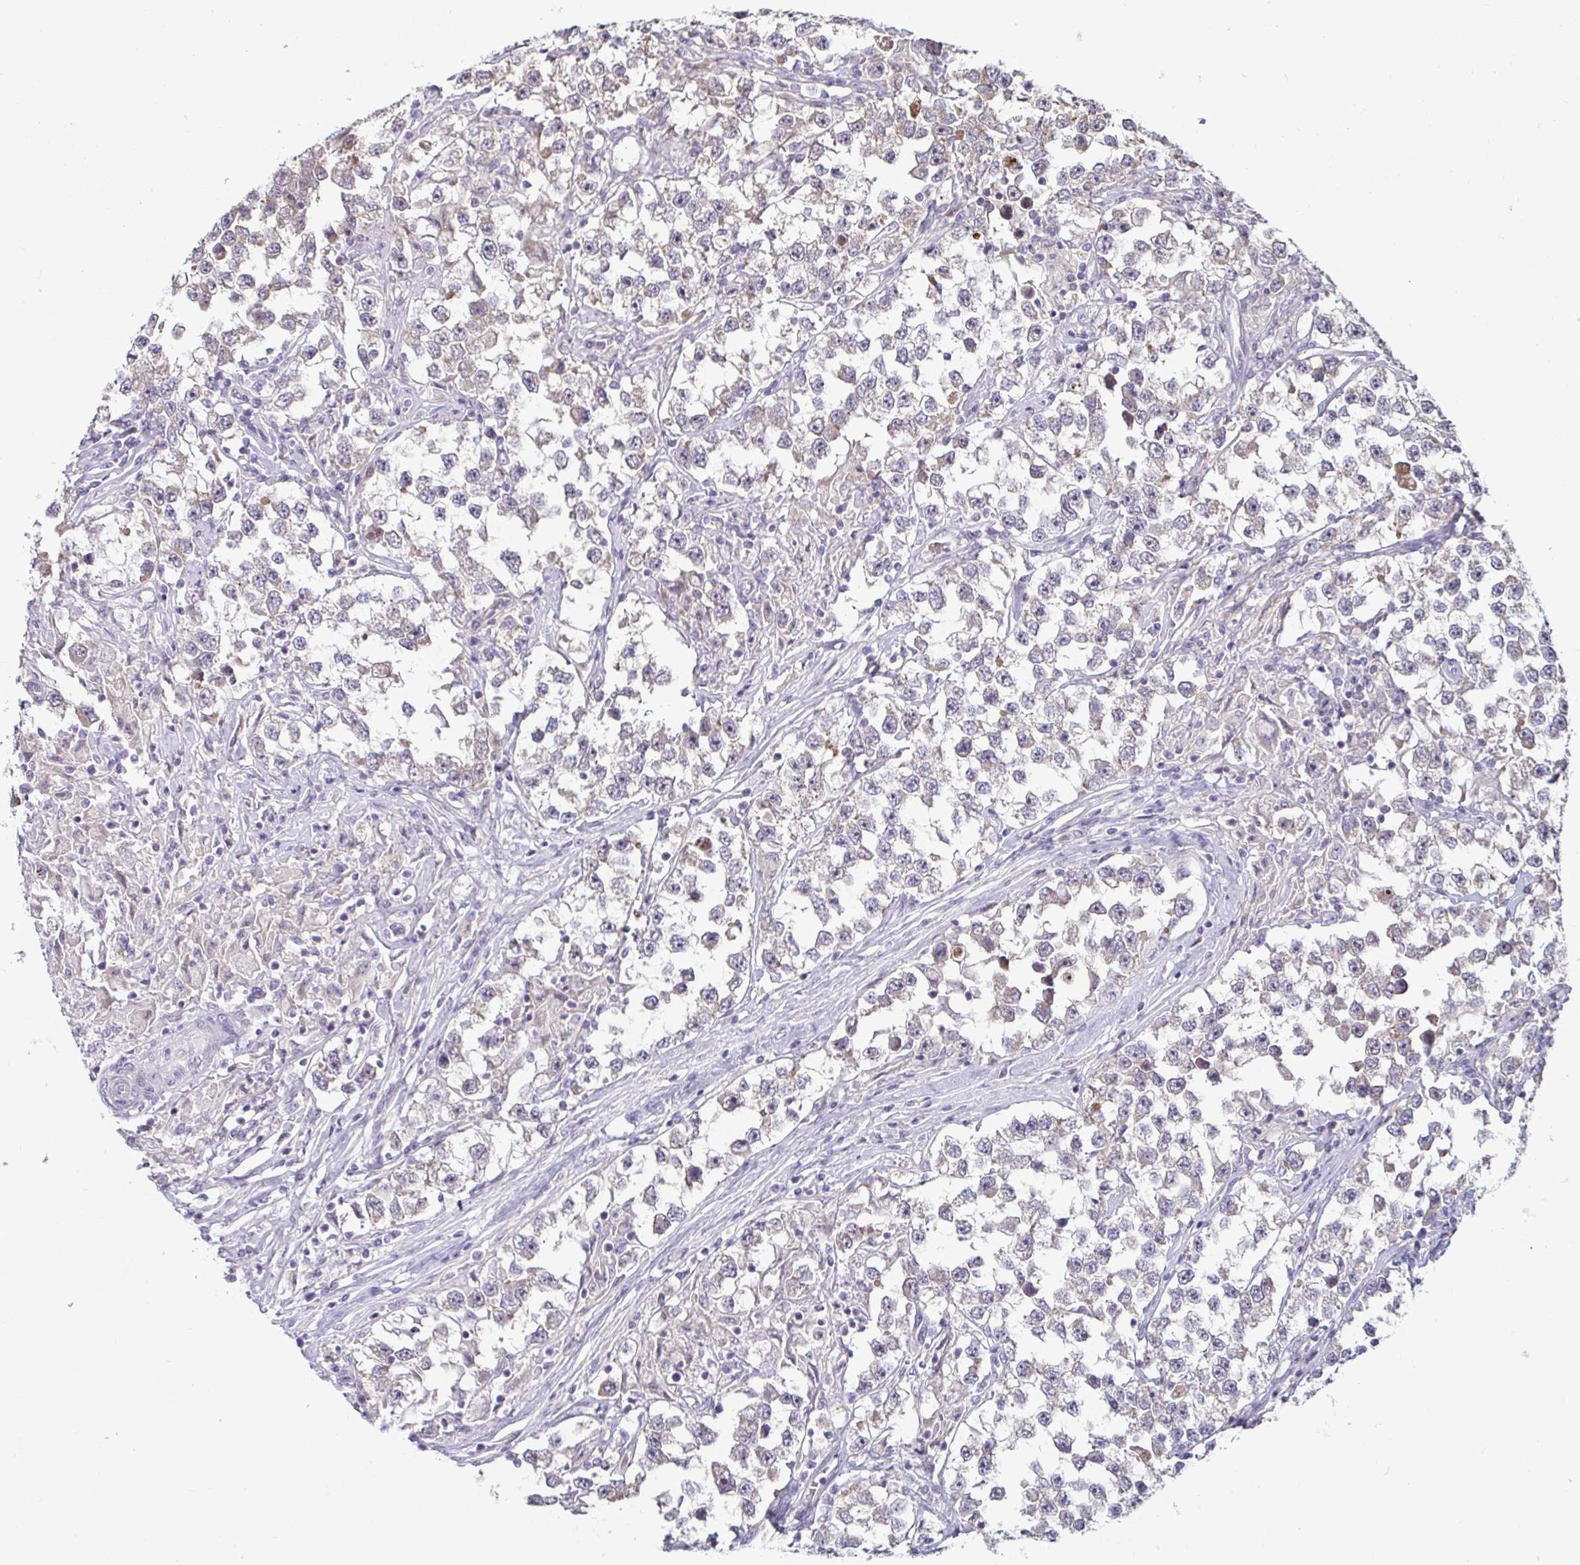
{"staining": {"intensity": "negative", "quantity": "none", "location": "none"}, "tissue": "testis cancer", "cell_type": "Tumor cells", "image_type": "cancer", "snomed": [{"axis": "morphology", "description": "Seminoma, NOS"}, {"axis": "topography", "description": "Testis"}], "caption": "Human seminoma (testis) stained for a protein using immunohistochemistry shows no positivity in tumor cells.", "gene": "GSTM1", "patient": {"sex": "male", "age": 46}}